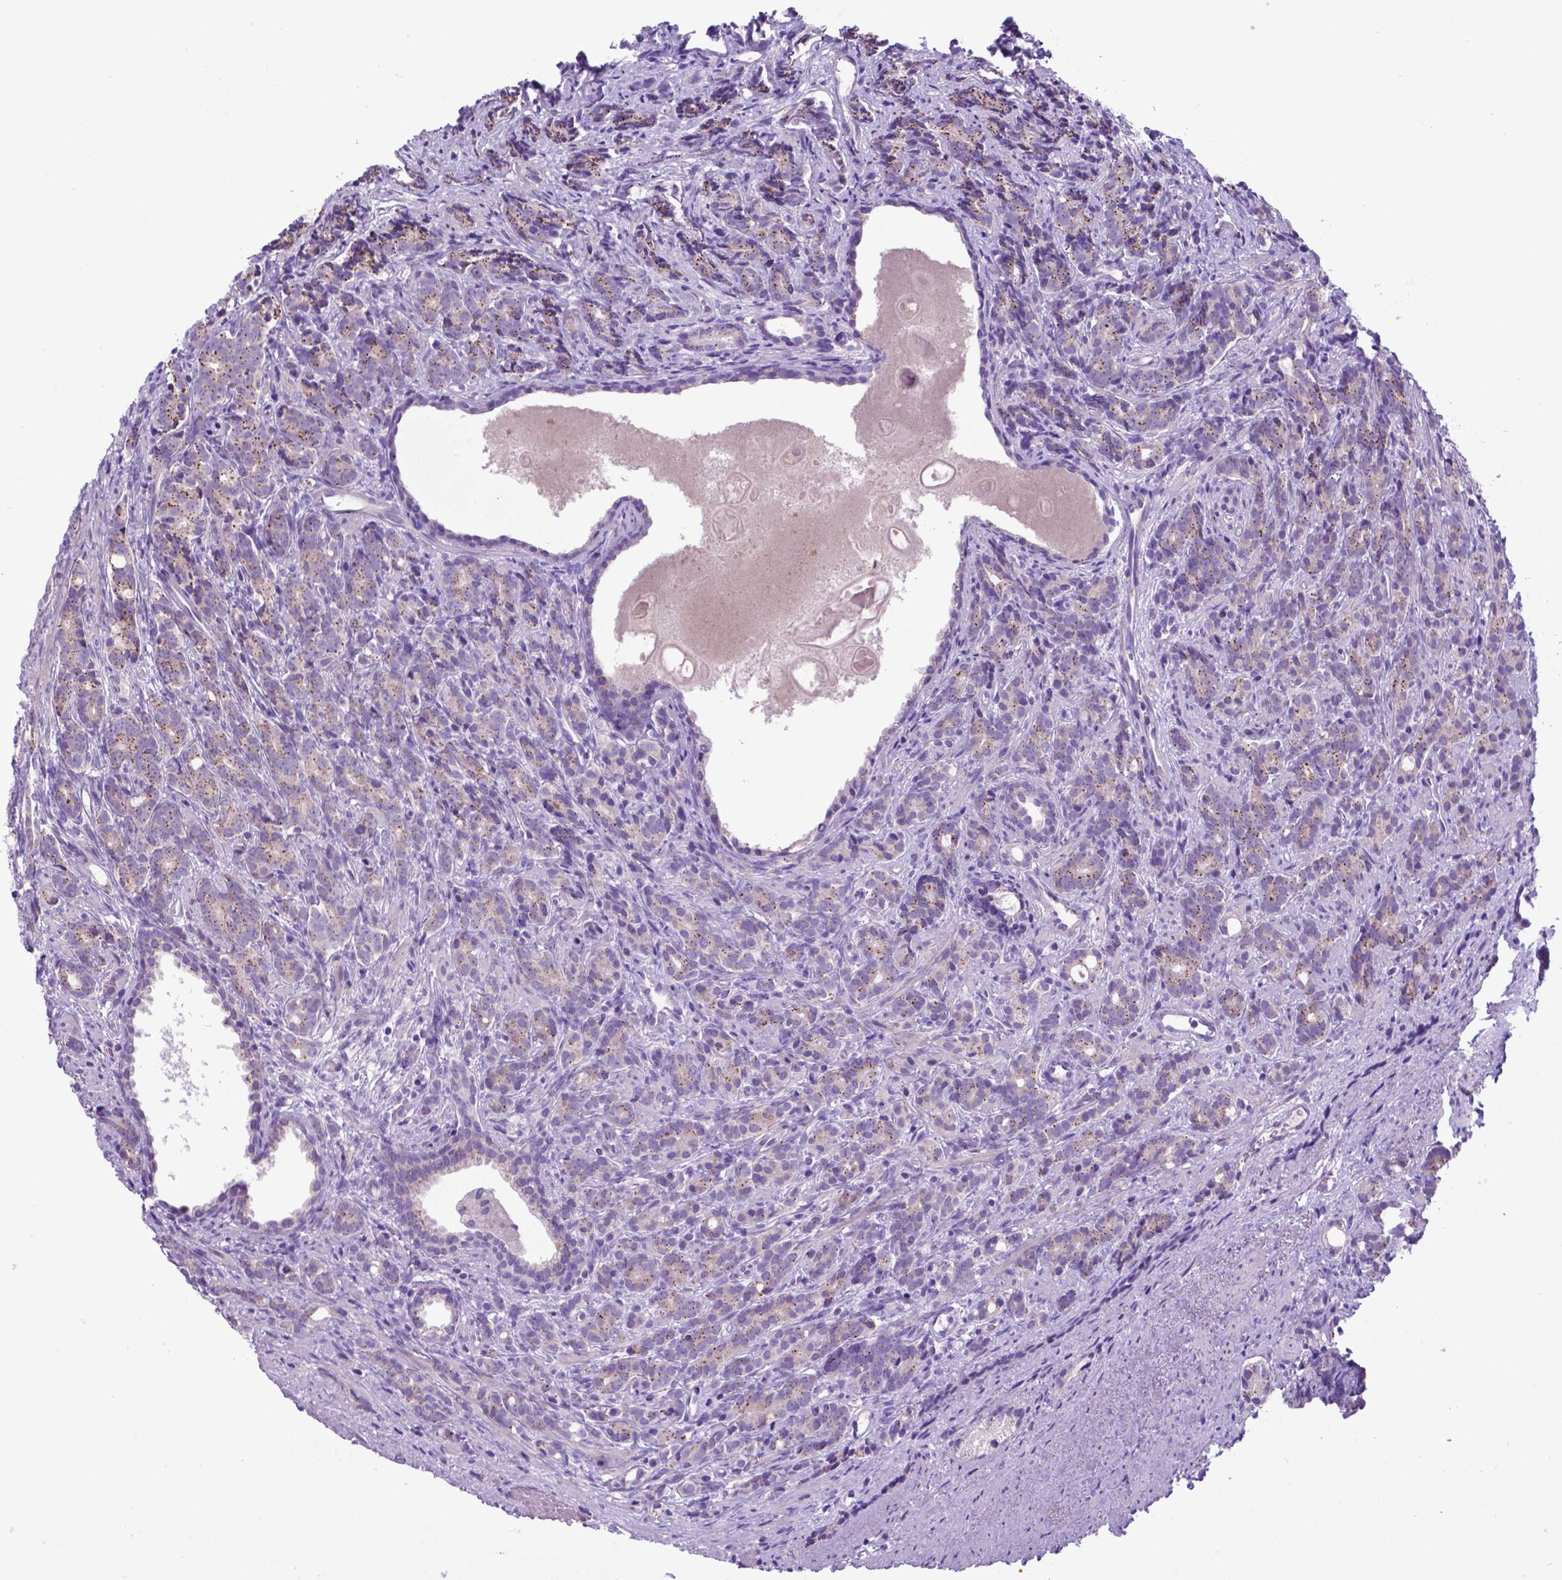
{"staining": {"intensity": "weak", "quantity": "25%-75%", "location": "cytoplasmic/membranous"}, "tissue": "prostate cancer", "cell_type": "Tumor cells", "image_type": "cancer", "snomed": [{"axis": "morphology", "description": "Adenocarcinoma, High grade"}, {"axis": "topography", "description": "Prostate"}], "caption": "Tumor cells show low levels of weak cytoplasmic/membranous positivity in approximately 25%-75% of cells in human prostate cancer. (IHC, brightfield microscopy, high magnification).", "gene": "ADRA2B", "patient": {"sex": "male", "age": 84}}